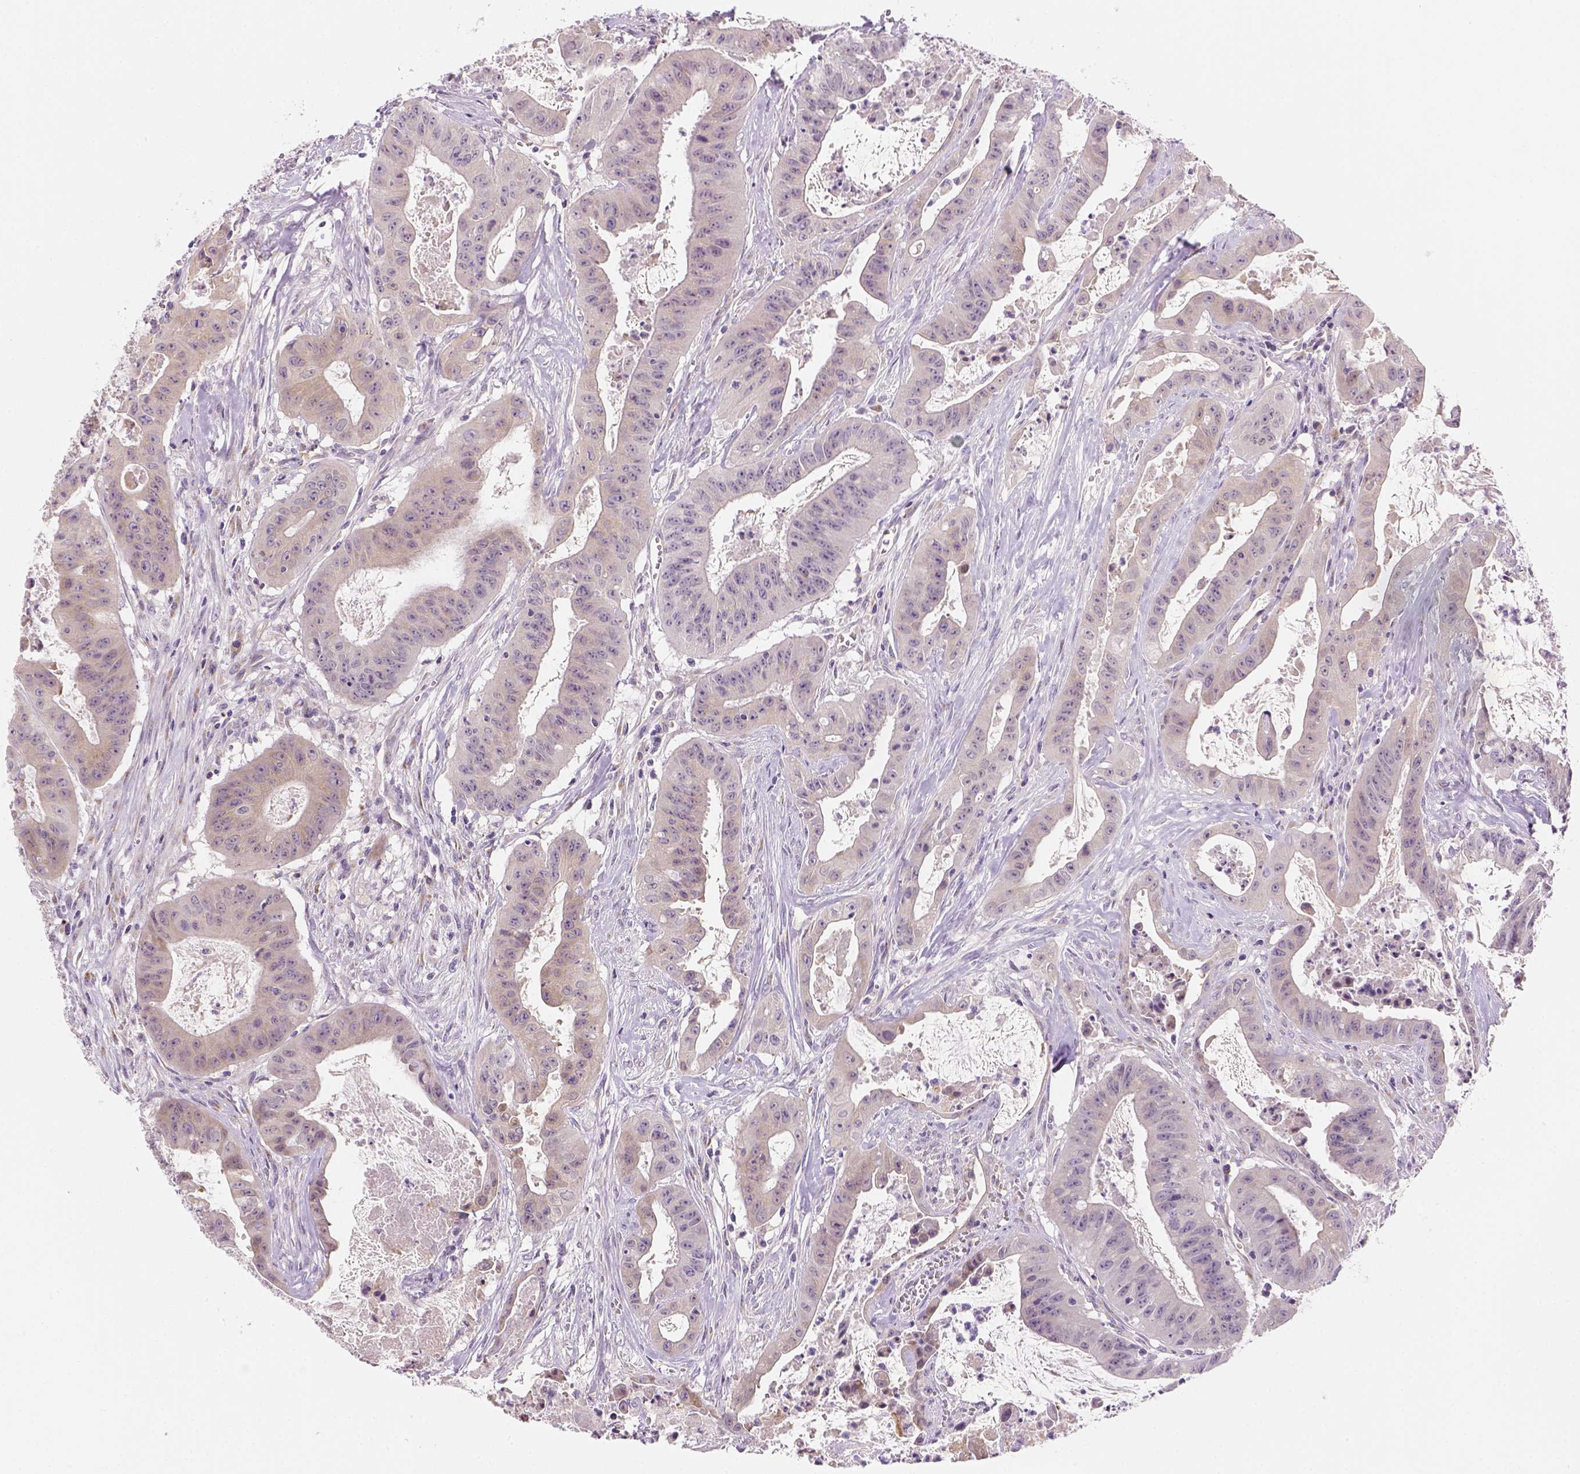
{"staining": {"intensity": "negative", "quantity": "none", "location": "none"}, "tissue": "colorectal cancer", "cell_type": "Tumor cells", "image_type": "cancer", "snomed": [{"axis": "morphology", "description": "Adenocarcinoma, NOS"}, {"axis": "topography", "description": "Colon"}], "caption": "DAB (3,3'-diaminobenzidine) immunohistochemical staining of colorectal adenocarcinoma shows no significant positivity in tumor cells. (DAB (3,3'-diaminobenzidine) immunohistochemistry, high magnification).", "gene": "CACNB1", "patient": {"sex": "male", "age": 33}}